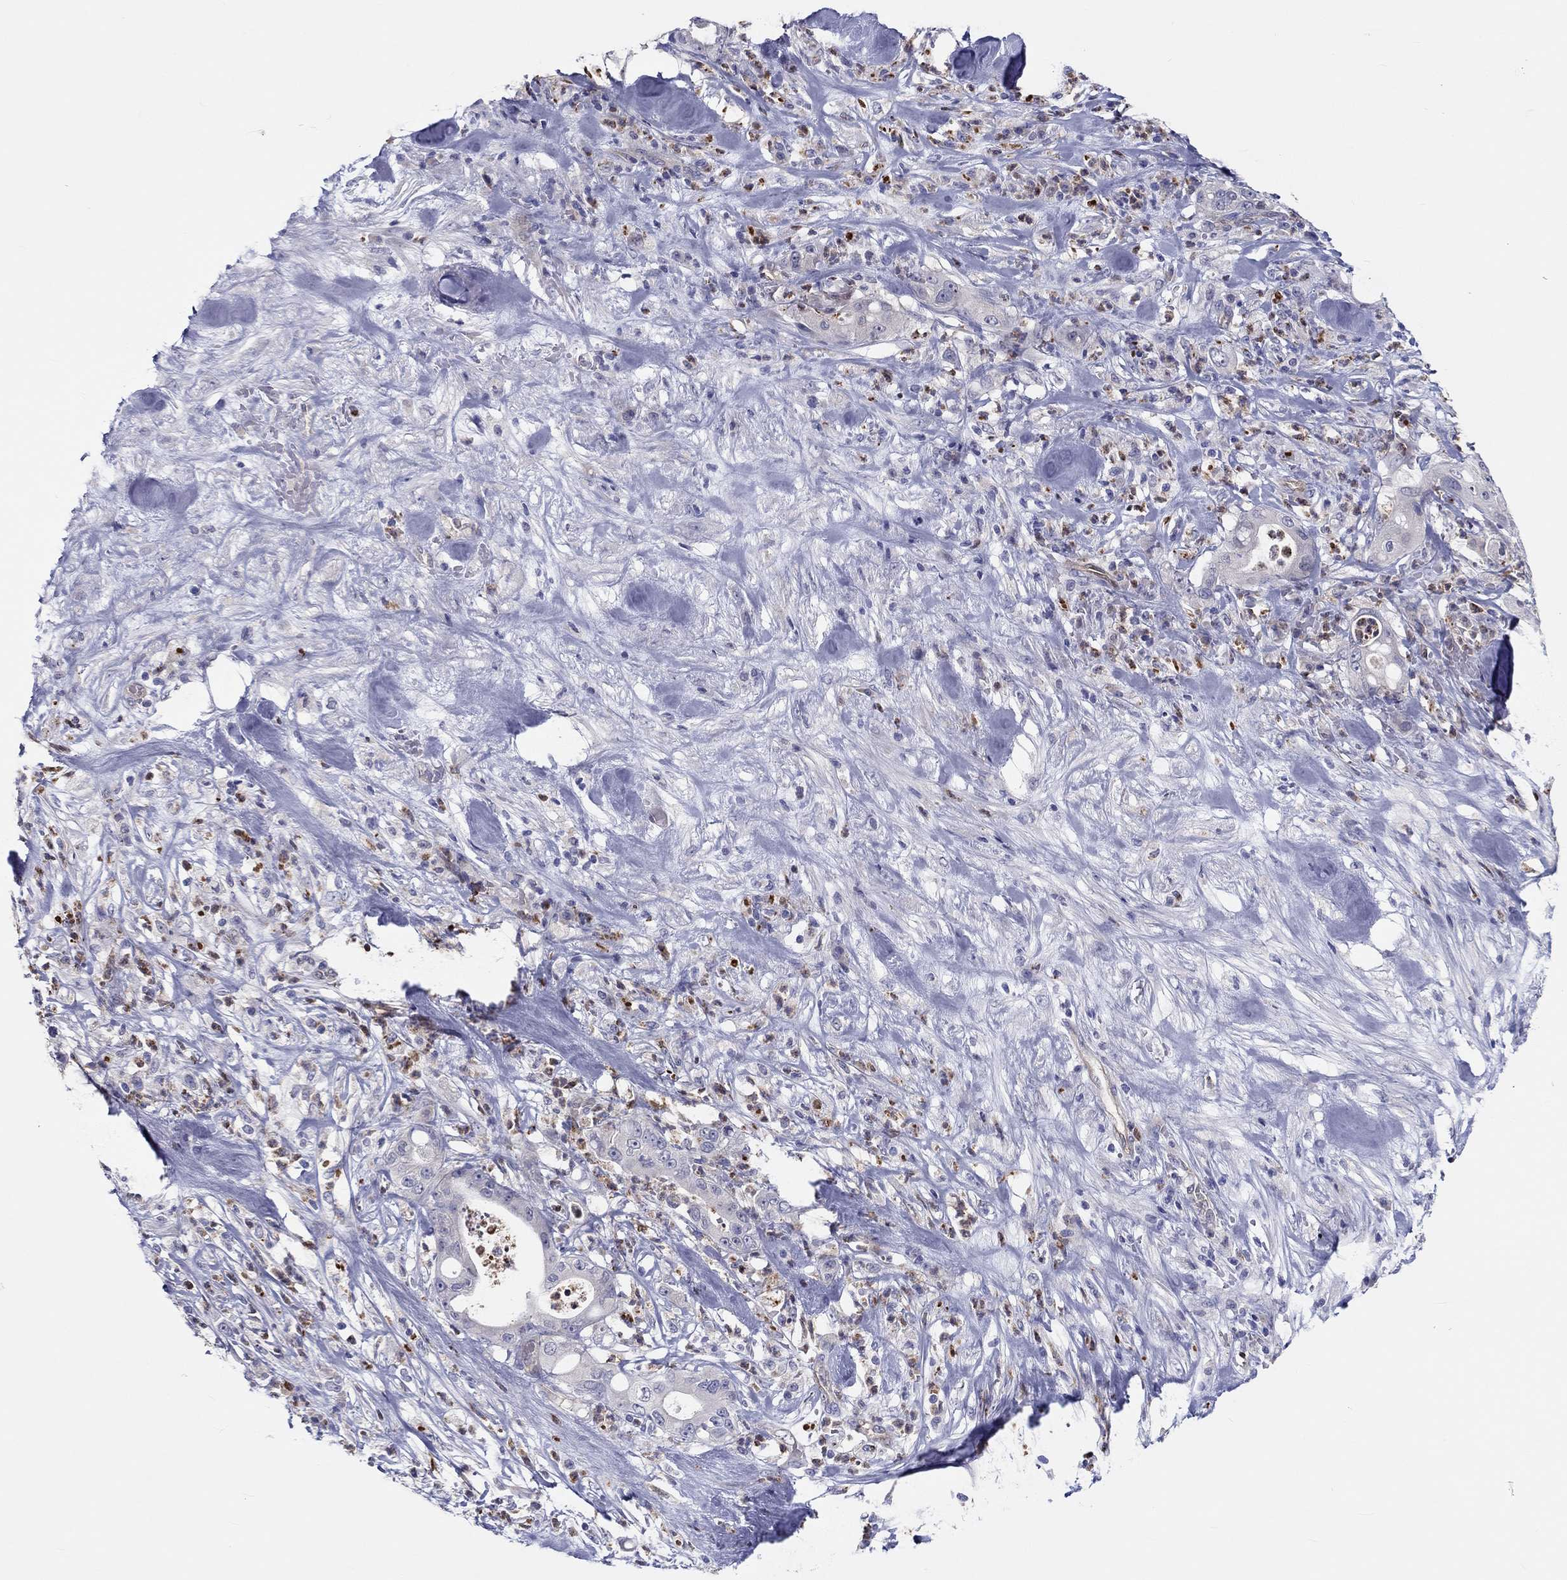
{"staining": {"intensity": "negative", "quantity": "none", "location": "none"}, "tissue": "pancreatic cancer", "cell_type": "Tumor cells", "image_type": "cancer", "snomed": [{"axis": "morphology", "description": "Adenocarcinoma, NOS"}, {"axis": "topography", "description": "Pancreas"}], "caption": "The photomicrograph exhibits no significant positivity in tumor cells of adenocarcinoma (pancreatic).", "gene": "ABCG4", "patient": {"sex": "male", "age": 71}}